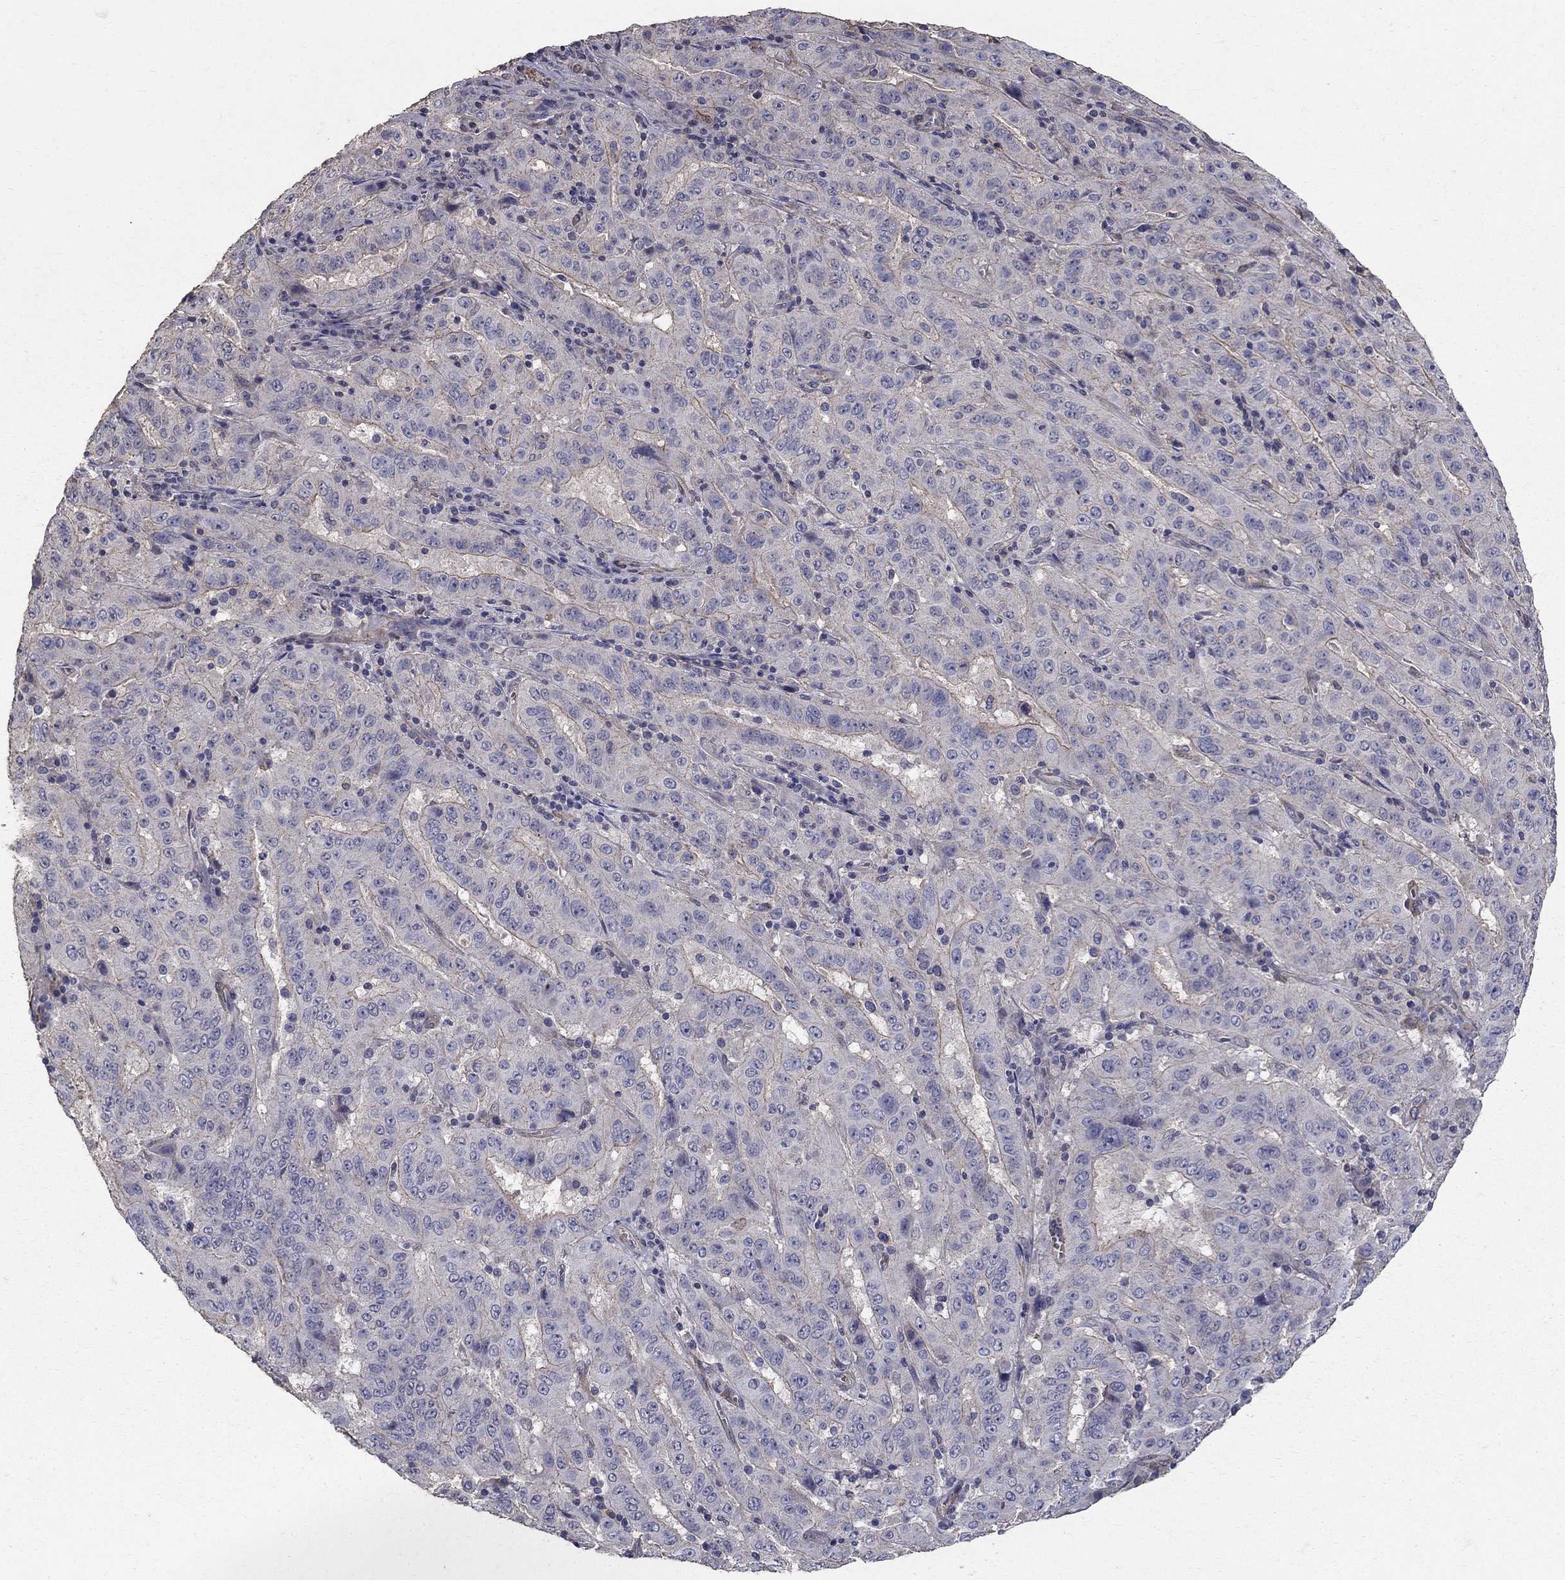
{"staining": {"intensity": "negative", "quantity": "none", "location": "none"}, "tissue": "pancreatic cancer", "cell_type": "Tumor cells", "image_type": "cancer", "snomed": [{"axis": "morphology", "description": "Adenocarcinoma, NOS"}, {"axis": "topography", "description": "Pancreas"}], "caption": "High magnification brightfield microscopy of adenocarcinoma (pancreatic) stained with DAB (brown) and counterstained with hematoxylin (blue): tumor cells show no significant positivity.", "gene": "MPP2", "patient": {"sex": "male", "age": 63}}